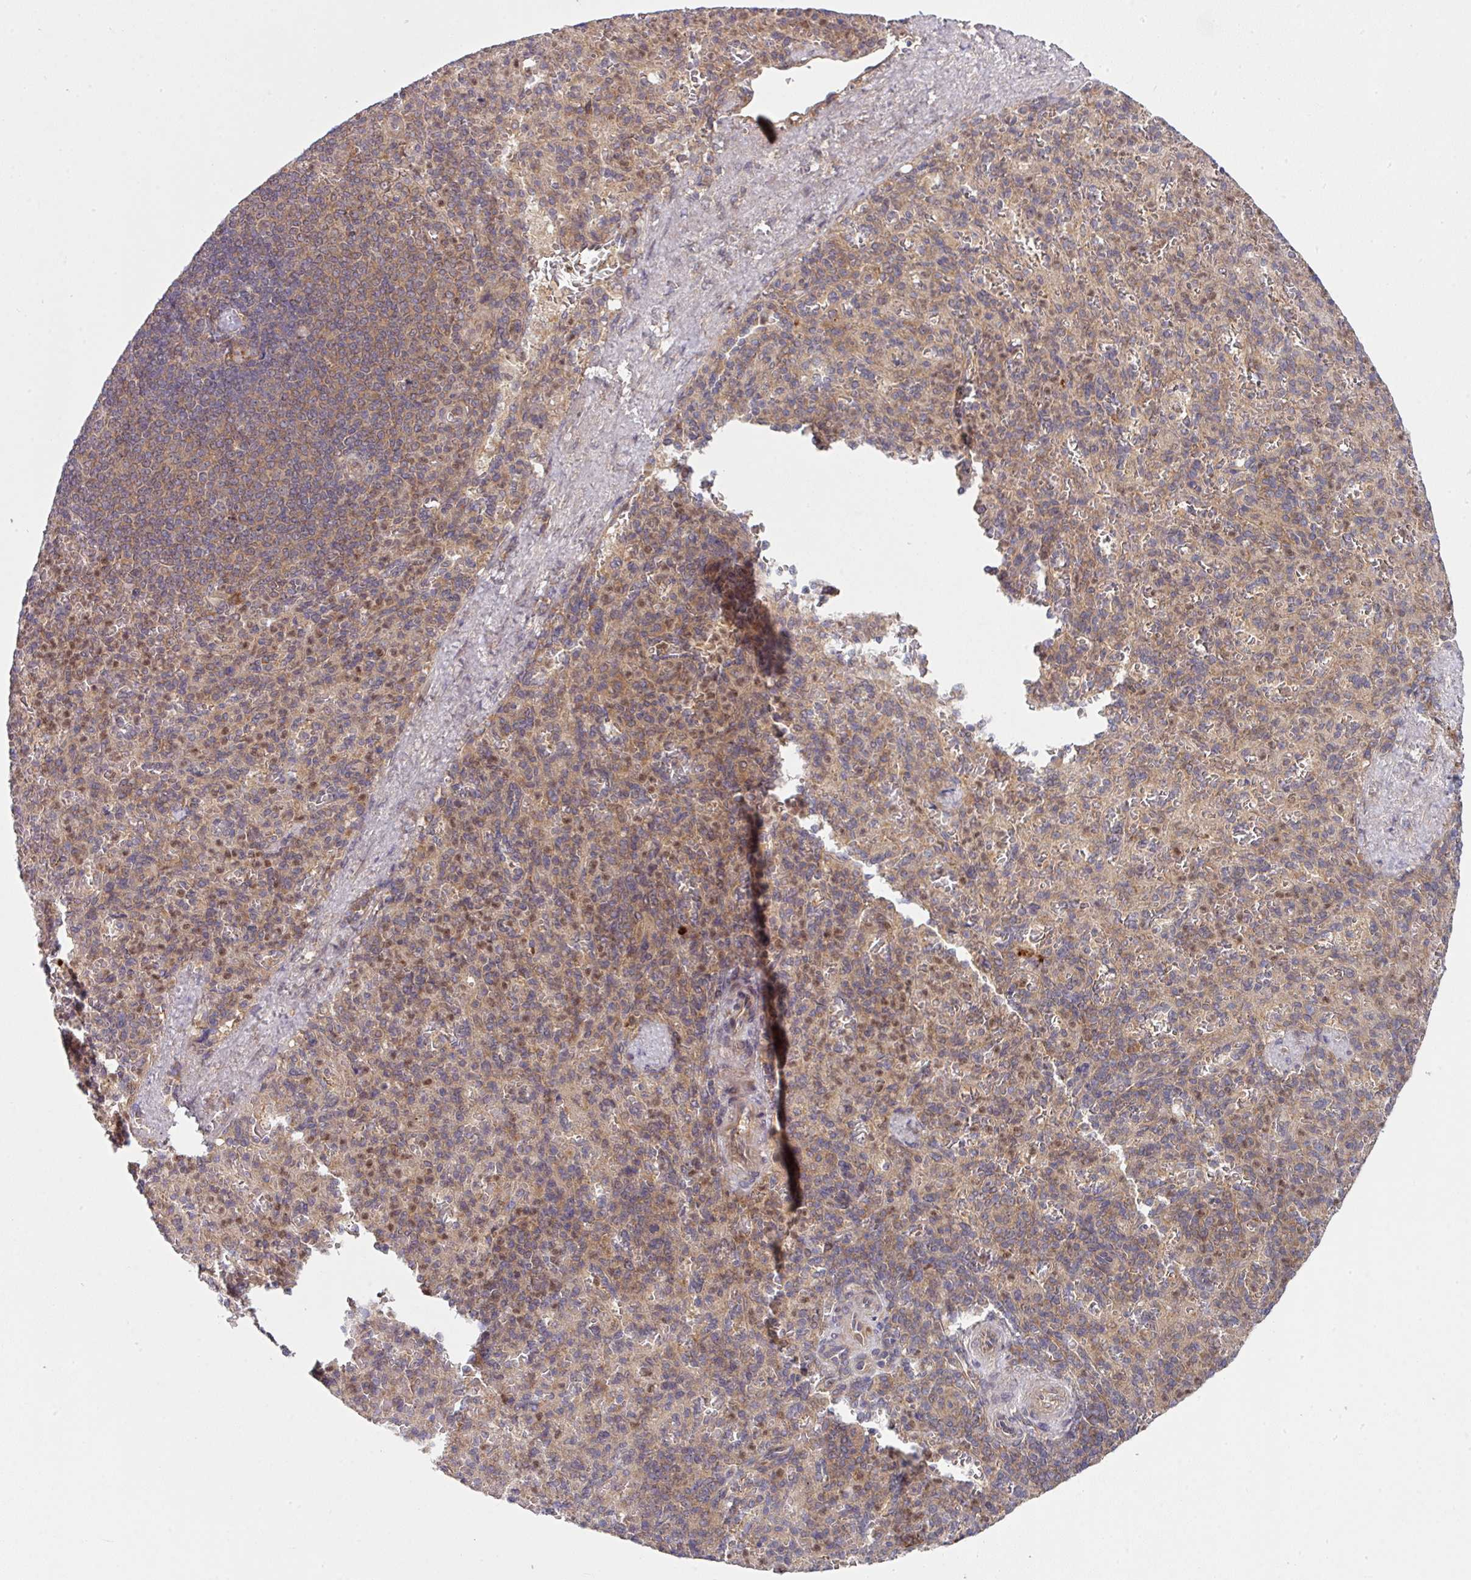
{"staining": {"intensity": "moderate", "quantity": "<25%", "location": "nuclear"}, "tissue": "spleen", "cell_type": "Cells in red pulp", "image_type": "normal", "snomed": [{"axis": "morphology", "description": "Normal tissue, NOS"}, {"axis": "topography", "description": "Spleen"}], "caption": "Immunohistochemistry histopathology image of unremarkable spleen stained for a protein (brown), which displays low levels of moderate nuclear positivity in about <25% of cells in red pulp.", "gene": "CAMLG", "patient": {"sex": "female", "age": 74}}